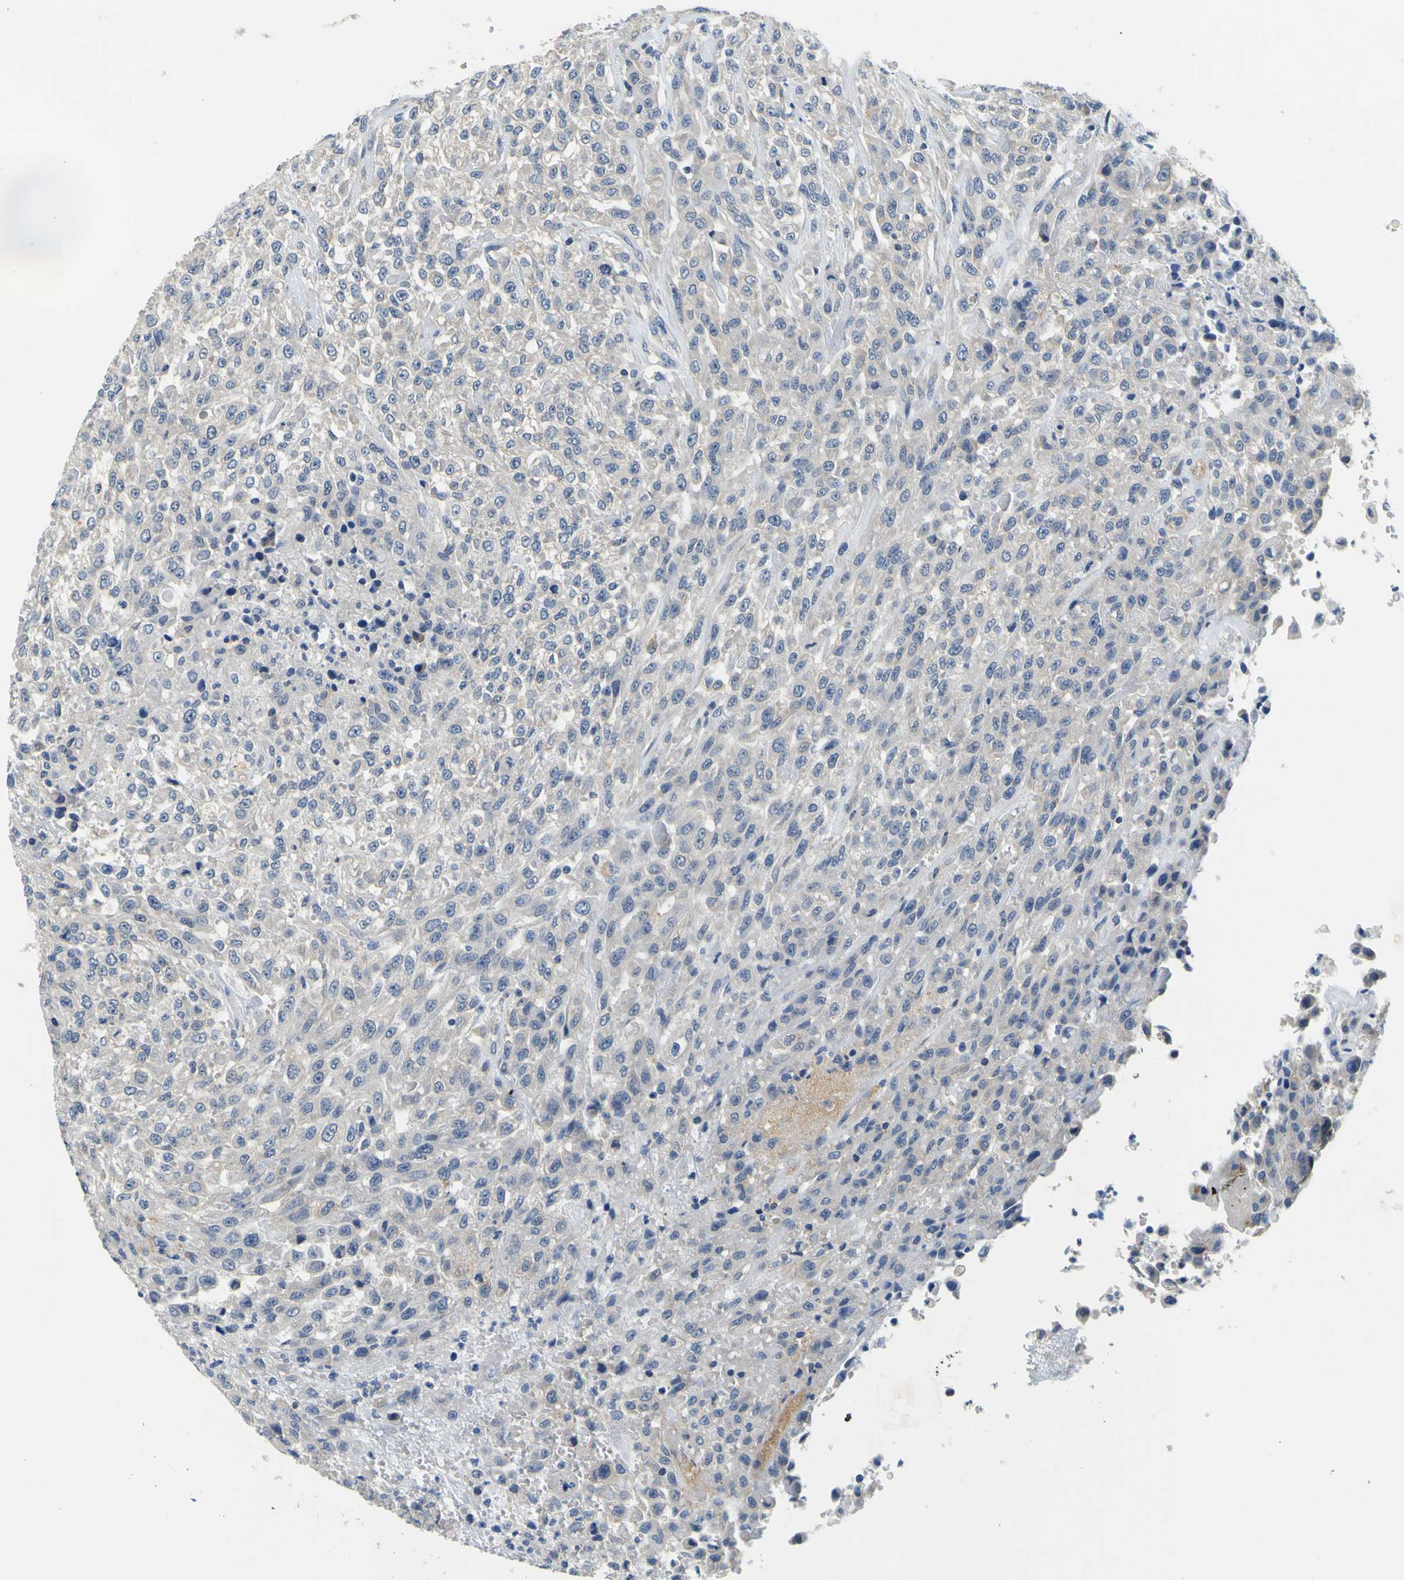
{"staining": {"intensity": "weak", "quantity": ">75%", "location": "cytoplasmic/membranous"}, "tissue": "urothelial cancer", "cell_type": "Tumor cells", "image_type": "cancer", "snomed": [{"axis": "morphology", "description": "Urothelial carcinoma, High grade"}, {"axis": "topography", "description": "Urinary bladder"}], "caption": "Urothelial carcinoma (high-grade) stained for a protein shows weak cytoplasmic/membranous positivity in tumor cells. (DAB IHC with brightfield microscopy, high magnification).", "gene": "TNIK", "patient": {"sex": "male", "age": 46}}